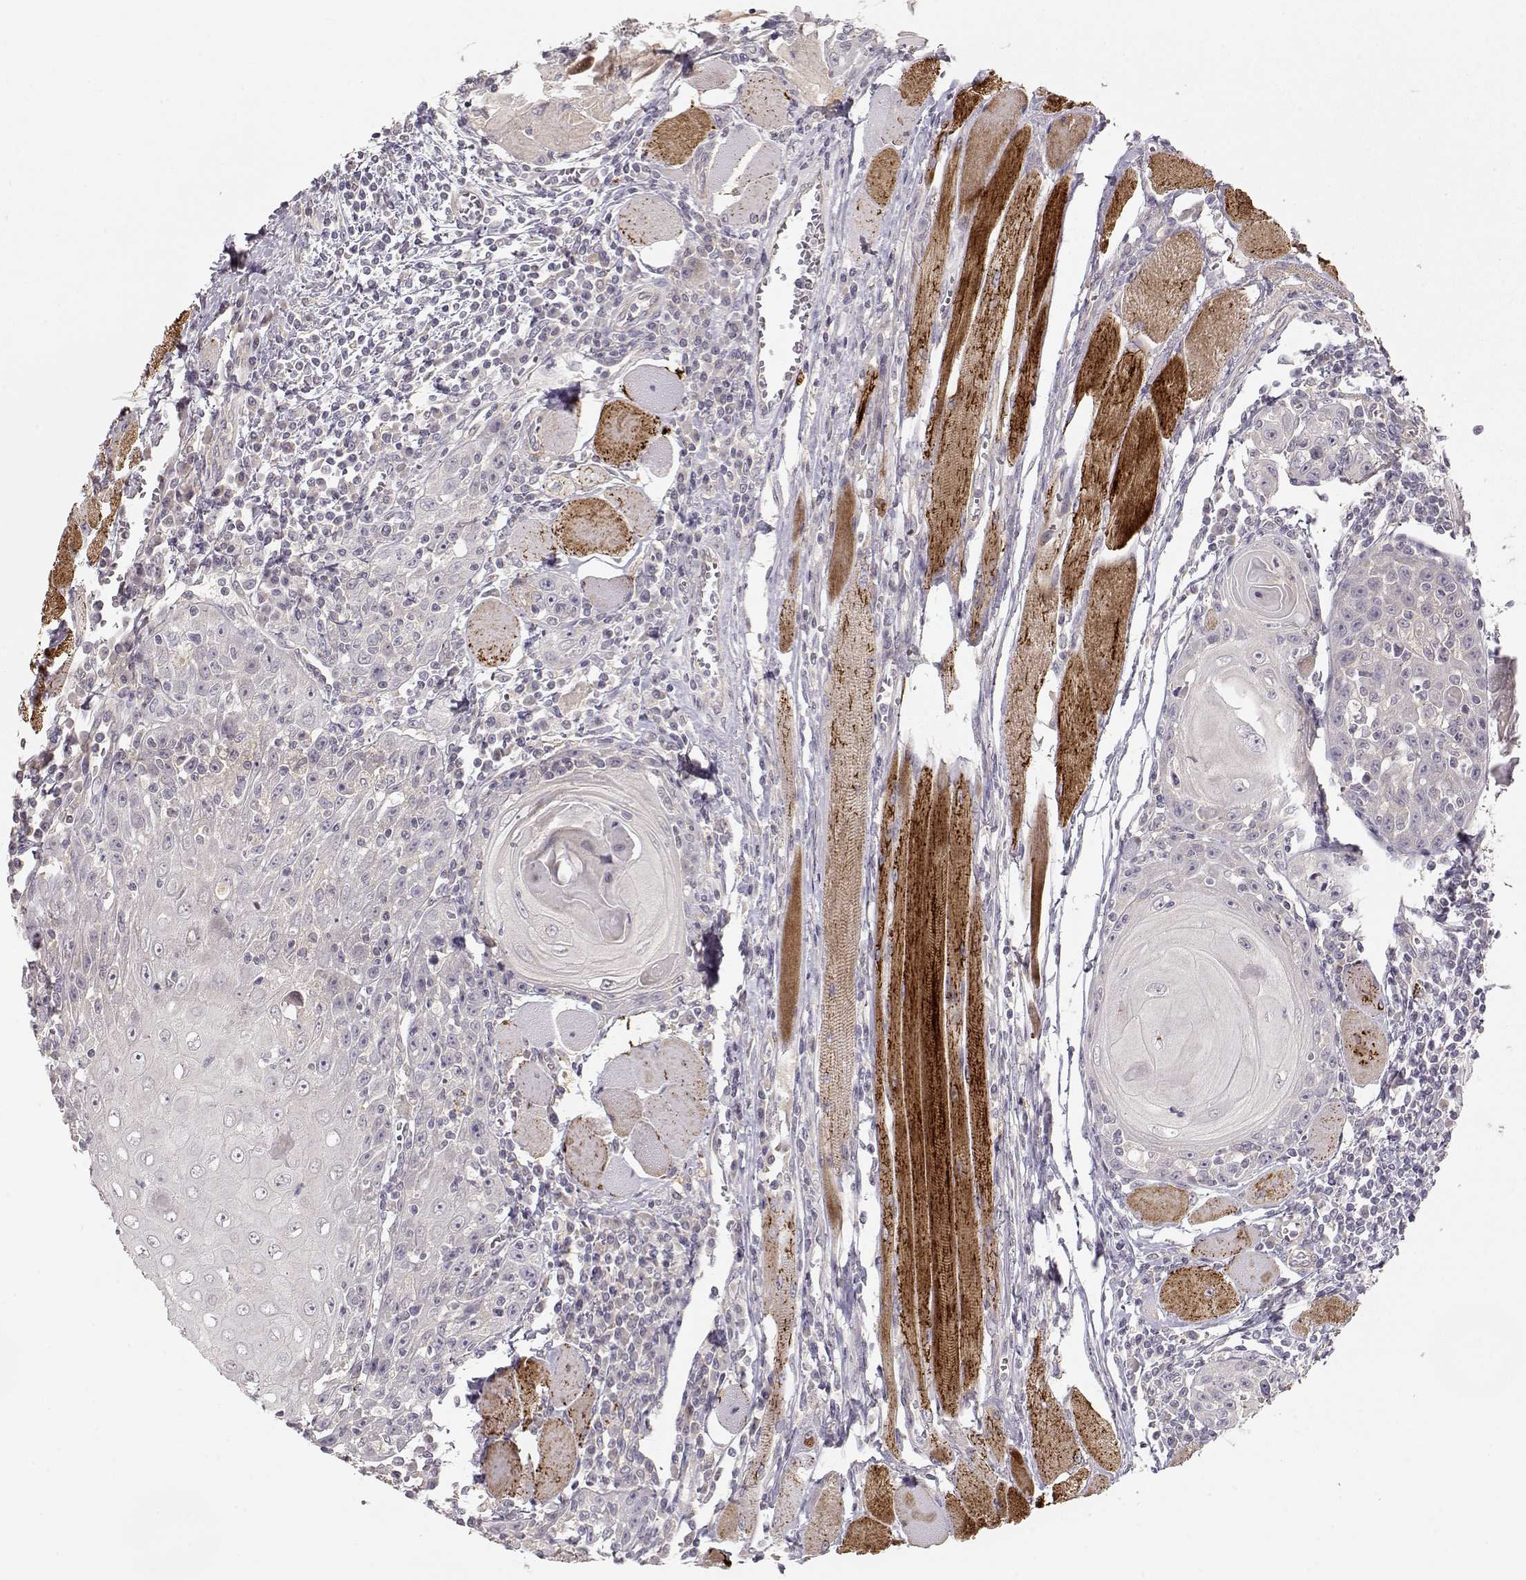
{"staining": {"intensity": "negative", "quantity": "none", "location": "none"}, "tissue": "head and neck cancer", "cell_type": "Tumor cells", "image_type": "cancer", "snomed": [{"axis": "morphology", "description": "Normal tissue, NOS"}, {"axis": "morphology", "description": "Squamous cell carcinoma, NOS"}, {"axis": "topography", "description": "Oral tissue"}, {"axis": "topography", "description": "Head-Neck"}], "caption": "IHC photomicrograph of neoplastic tissue: head and neck squamous cell carcinoma stained with DAB reveals no significant protein positivity in tumor cells.", "gene": "ARHGAP8", "patient": {"sex": "male", "age": 52}}